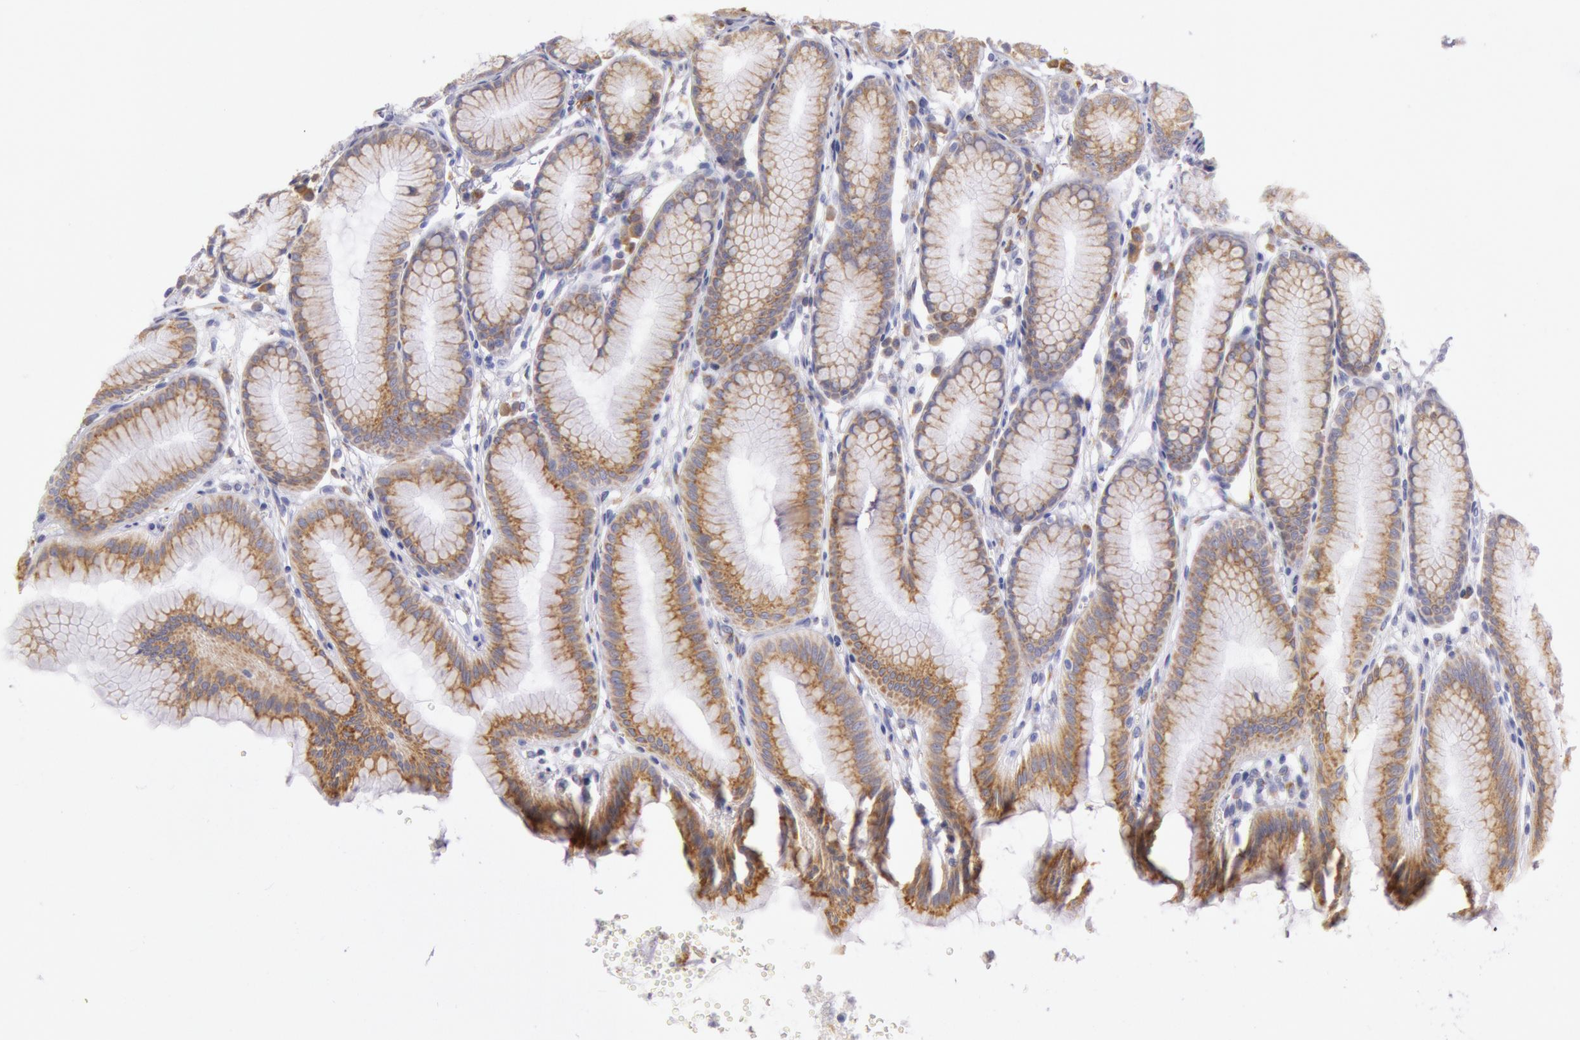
{"staining": {"intensity": "moderate", "quantity": ">75%", "location": "cytoplasmic/membranous"}, "tissue": "stomach", "cell_type": "Glandular cells", "image_type": "normal", "snomed": [{"axis": "morphology", "description": "Normal tissue, NOS"}, {"axis": "topography", "description": "Stomach"}], "caption": "Immunohistochemical staining of normal human stomach displays >75% levels of moderate cytoplasmic/membranous protein expression in approximately >75% of glandular cells. The protein of interest is stained brown, and the nuclei are stained in blue (DAB (3,3'-diaminobenzidine) IHC with brightfield microscopy, high magnification).", "gene": "CIDEB", "patient": {"sex": "male", "age": 42}}